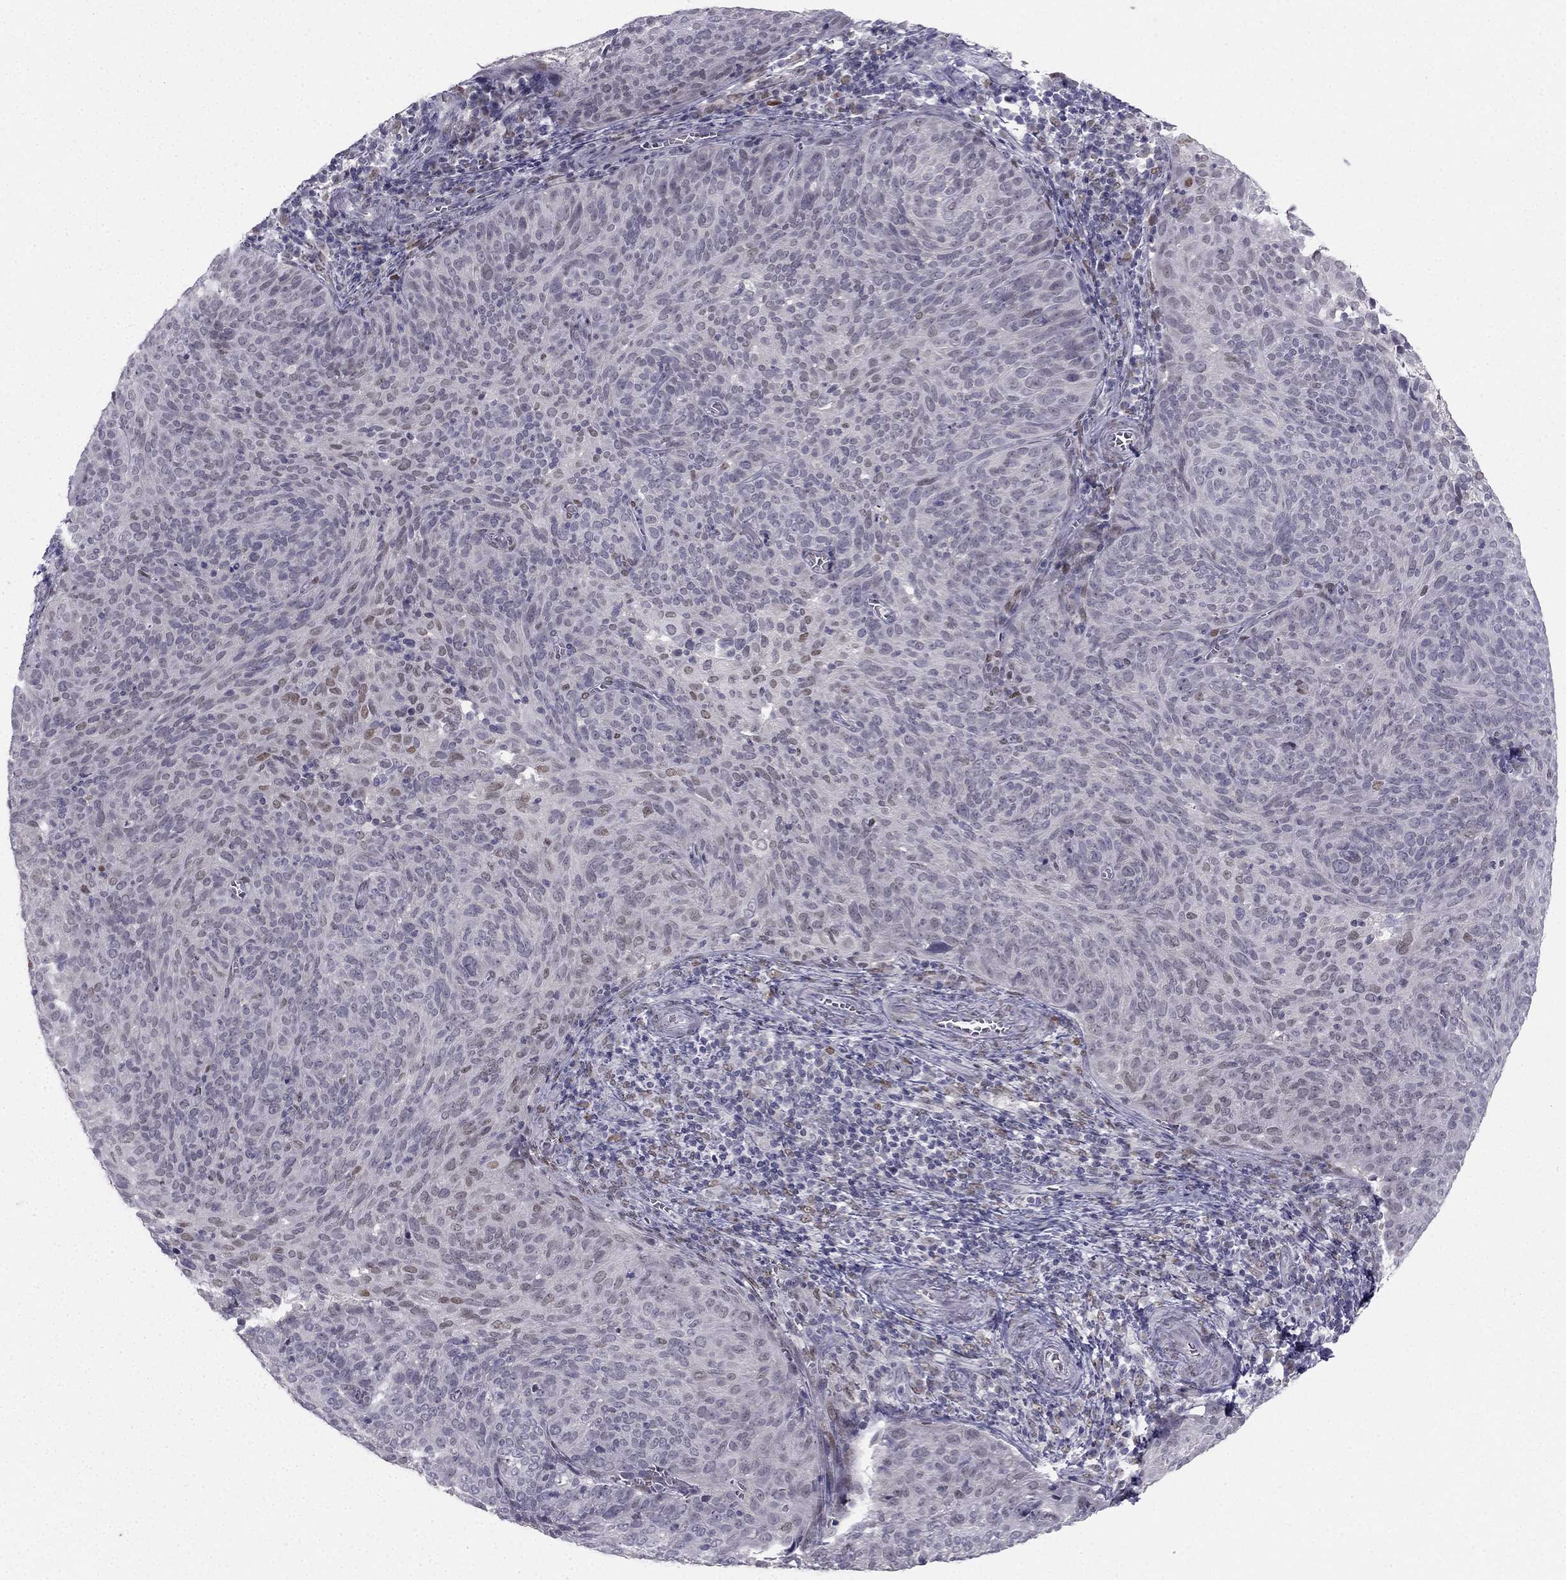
{"staining": {"intensity": "weak", "quantity": "<25%", "location": "nuclear"}, "tissue": "cervical cancer", "cell_type": "Tumor cells", "image_type": "cancer", "snomed": [{"axis": "morphology", "description": "Squamous cell carcinoma, NOS"}, {"axis": "topography", "description": "Cervix"}], "caption": "This is a image of IHC staining of squamous cell carcinoma (cervical), which shows no staining in tumor cells. (DAB (3,3'-diaminobenzidine) IHC, high magnification).", "gene": "TRPS1", "patient": {"sex": "female", "age": 39}}